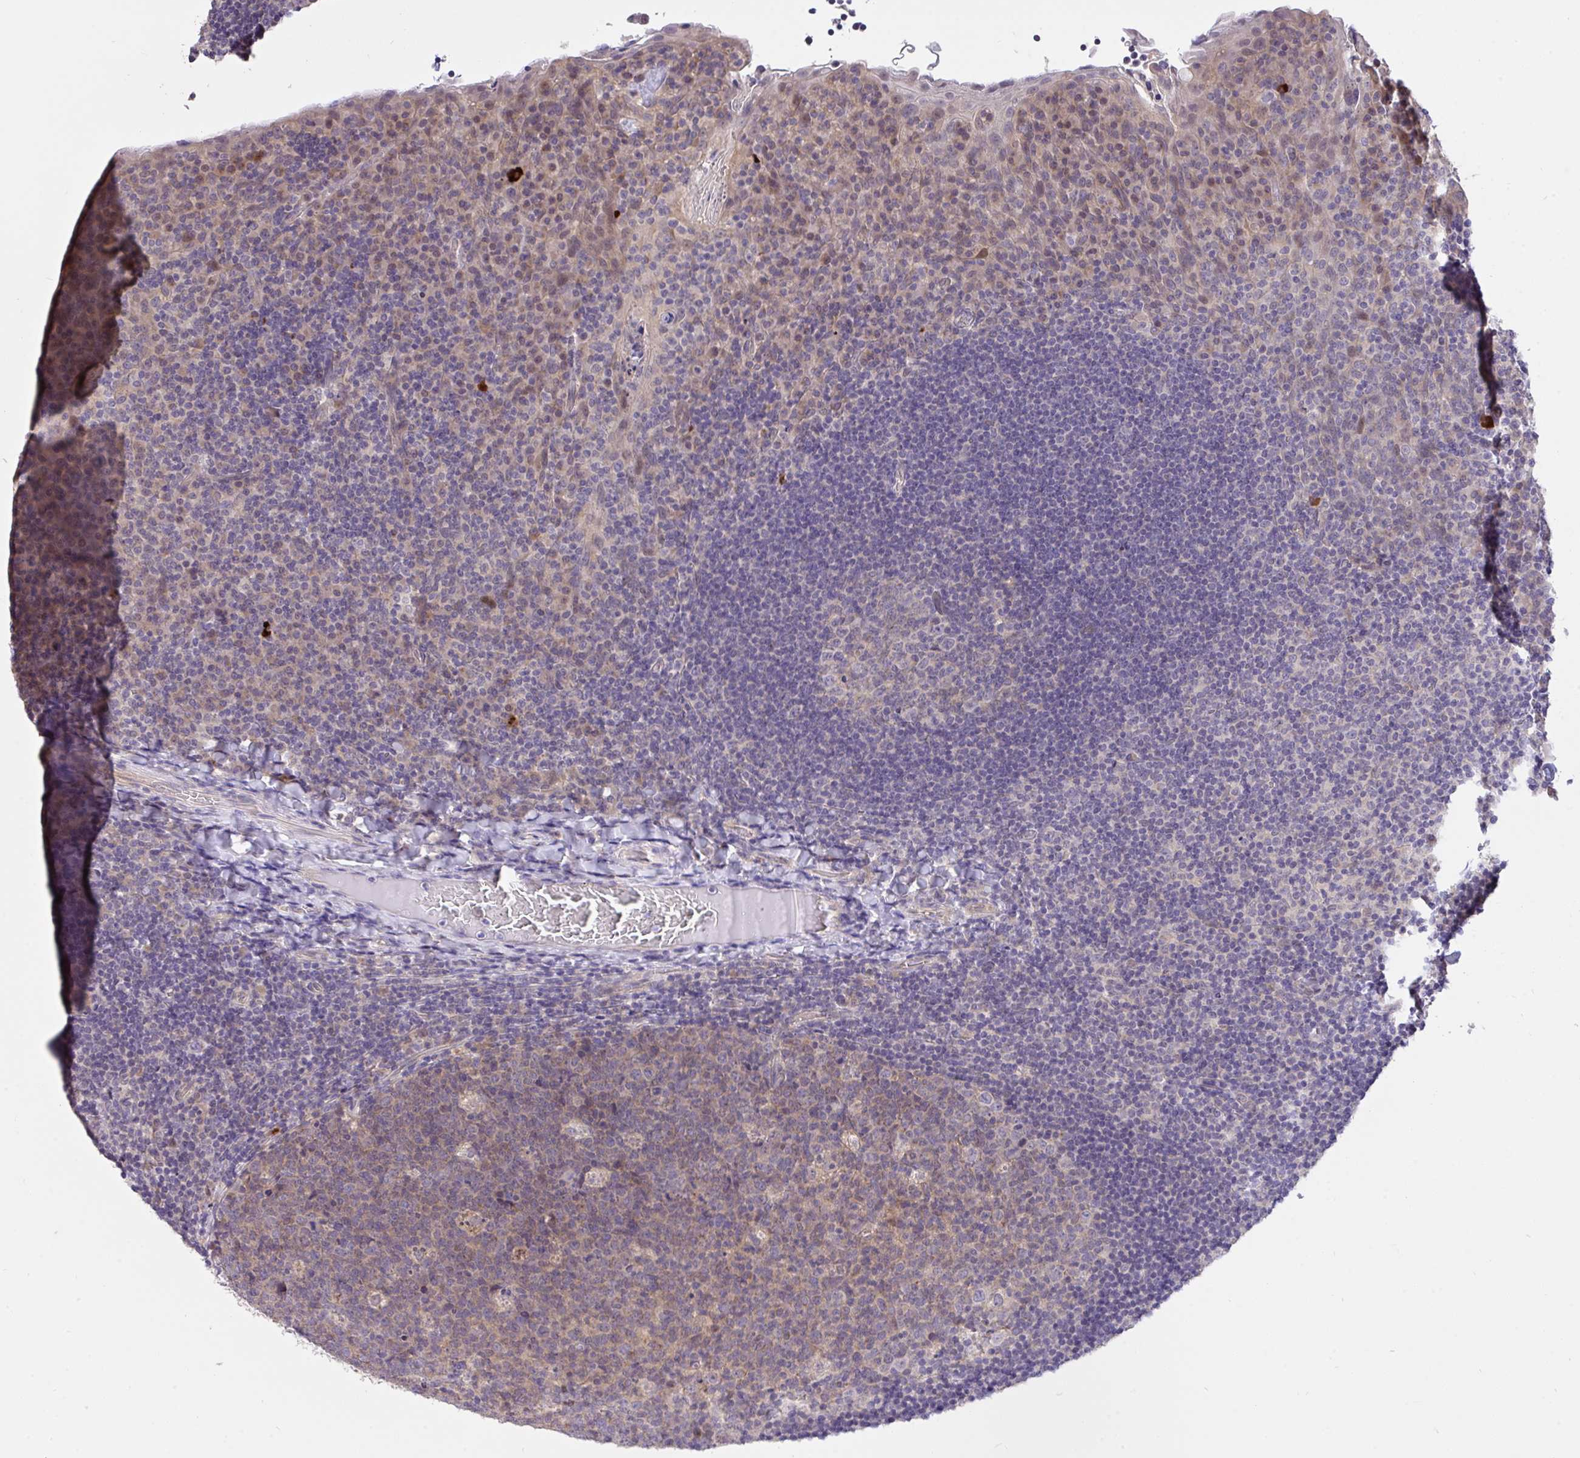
{"staining": {"intensity": "negative", "quantity": "none", "location": "none"}, "tissue": "tonsil", "cell_type": "Germinal center cells", "image_type": "normal", "snomed": [{"axis": "morphology", "description": "Normal tissue, NOS"}, {"axis": "topography", "description": "Tonsil"}], "caption": "Immunohistochemistry (IHC) photomicrograph of benign tonsil: human tonsil stained with DAB (3,3'-diaminobenzidine) displays no significant protein expression in germinal center cells. The staining is performed using DAB brown chromogen with nuclei counter-stained in using hematoxylin.", "gene": "C19orf54", "patient": {"sex": "male", "age": 17}}